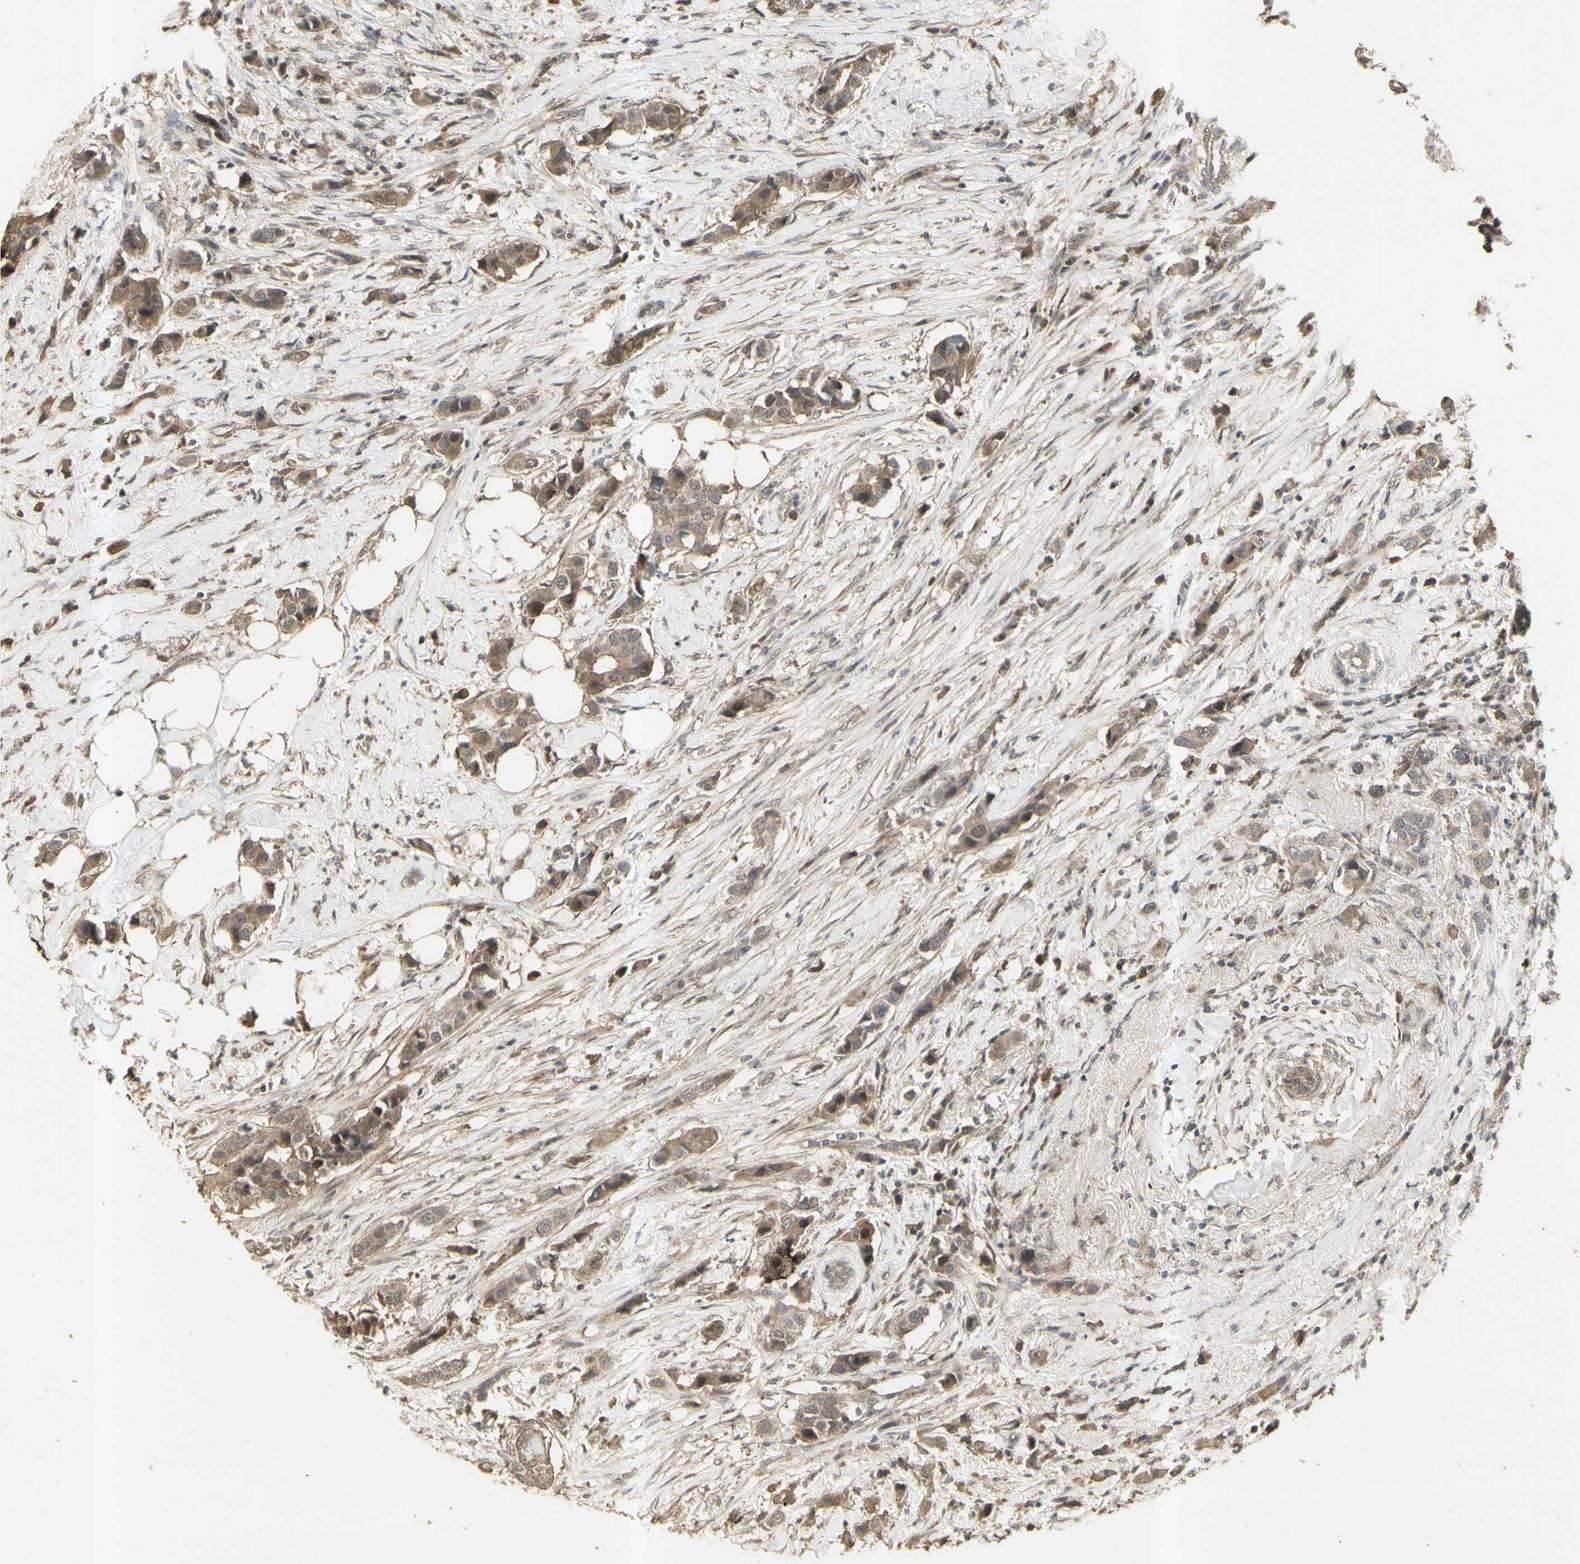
{"staining": {"intensity": "moderate", "quantity": ">75%", "location": "cytoplasmic/membranous,nuclear"}, "tissue": "breast cancer", "cell_type": "Tumor cells", "image_type": "cancer", "snomed": [{"axis": "morphology", "description": "Normal tissue, NOS"}, {"axis": "morphology", "description": "Duct carcinoma"}, {"axis": "topography", "description": "Breast"}], "caption": "Immunohistochemistry (IHC) of human breast cancer demonstrates medium levels of moderate cytoplasmic/membranous and nuclear staining in about >75% of tumor cells.", "gene": "ALOX12", "patient": {"sex": "female", "age": 50}}